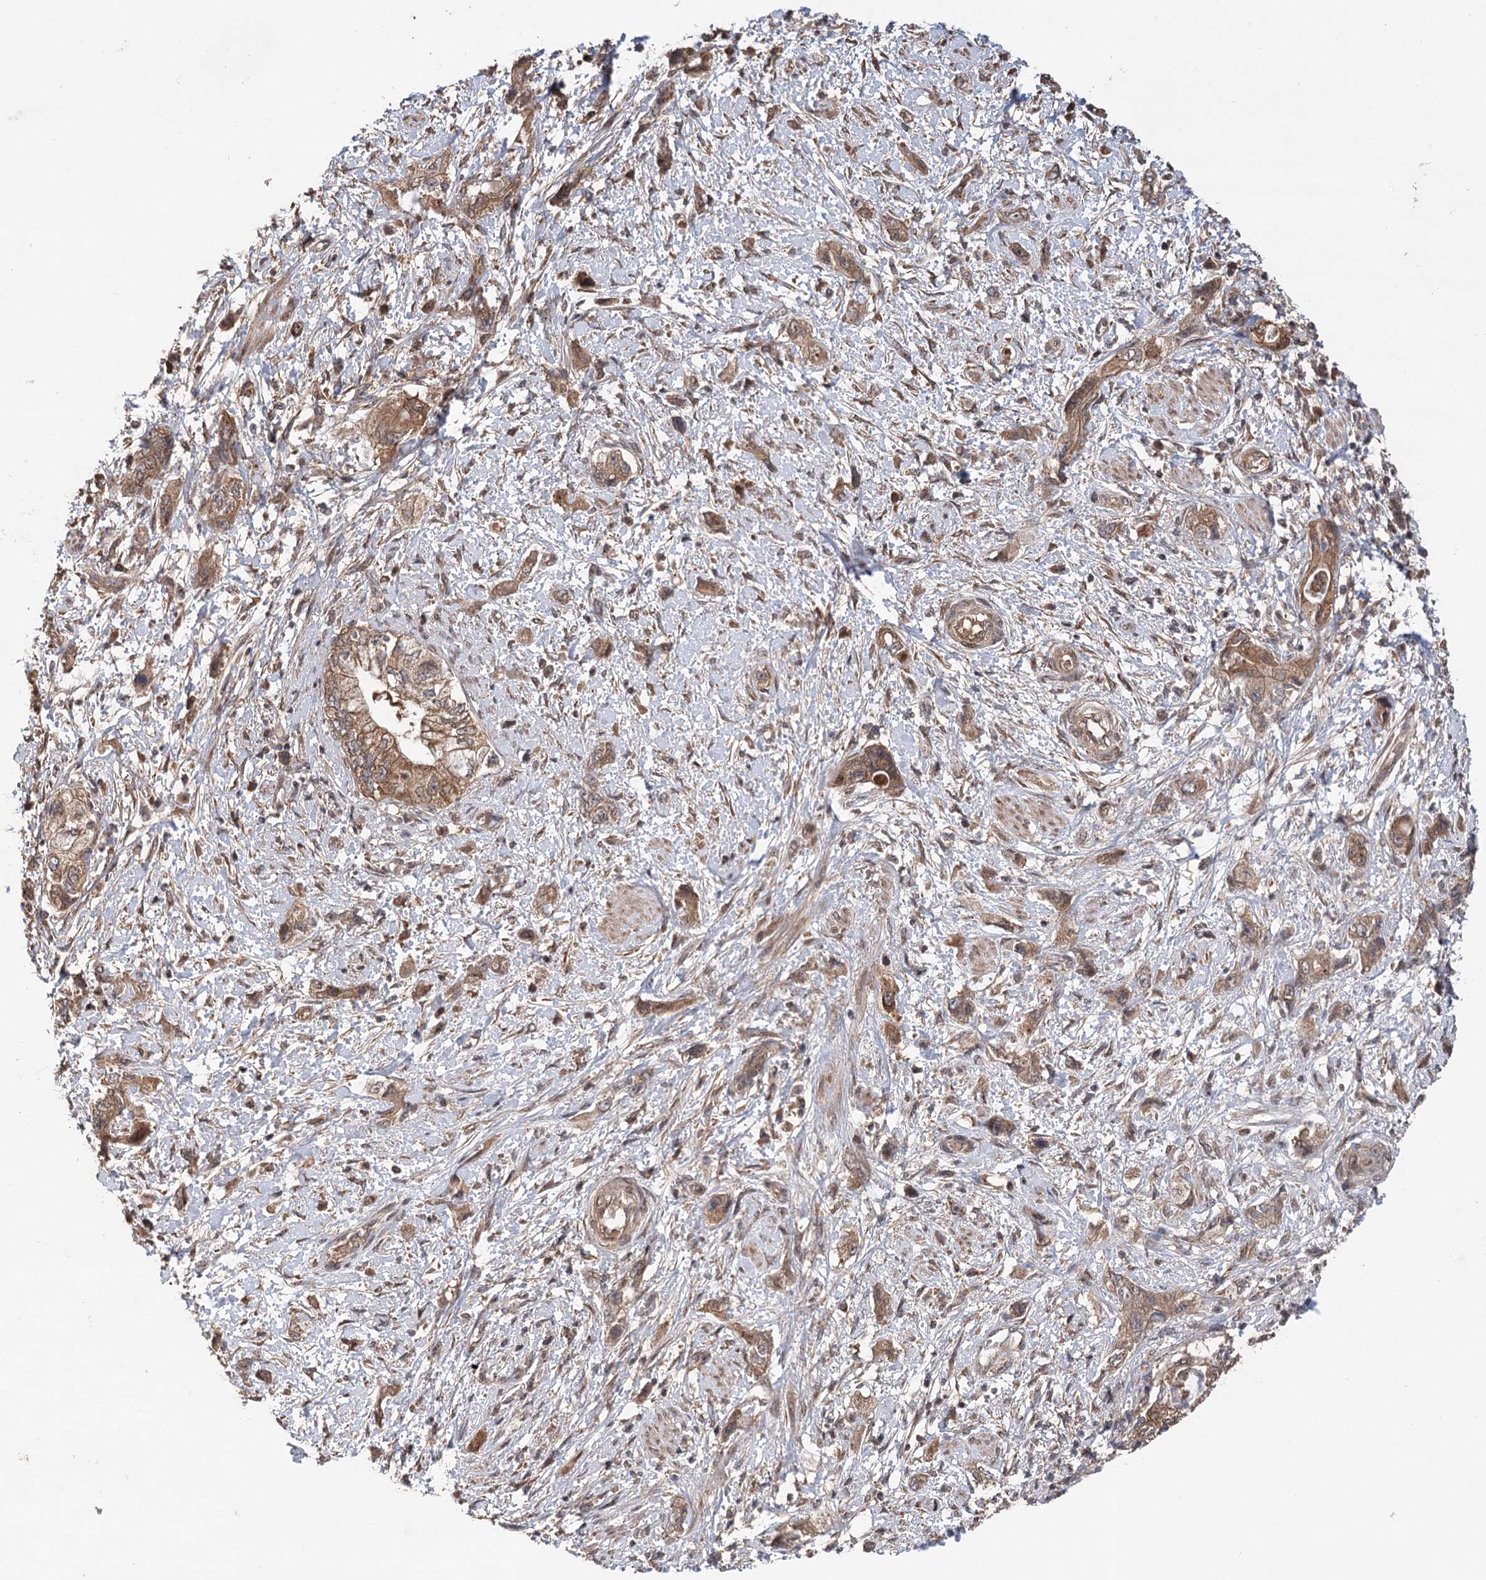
{"staining": {"intensity": "moderate", "quantity": ">75%", "location": "cytoplasmic/membranous"}, "tissue": "pancreatic cancer", "cell_type": "Tumor cells", "image_type": "cancer", "snomed": [{"axis": "morphology", "description": "Adenocarcinoma, NOS"}, {"axis": "topography", "description": "Pancreas"}], "caption": "This micrograph exhibits pancreatic cancer (adenocarcinoma) stained with immunohistochemistry (IHC) to label a protein in brown. The cytoplasmic/membranous of tumor cells show moderate positivity for the protein. Nuclei are counter-stained blue.", "gene": "LSS", "patient": {"sex": "female", "age": 73}}